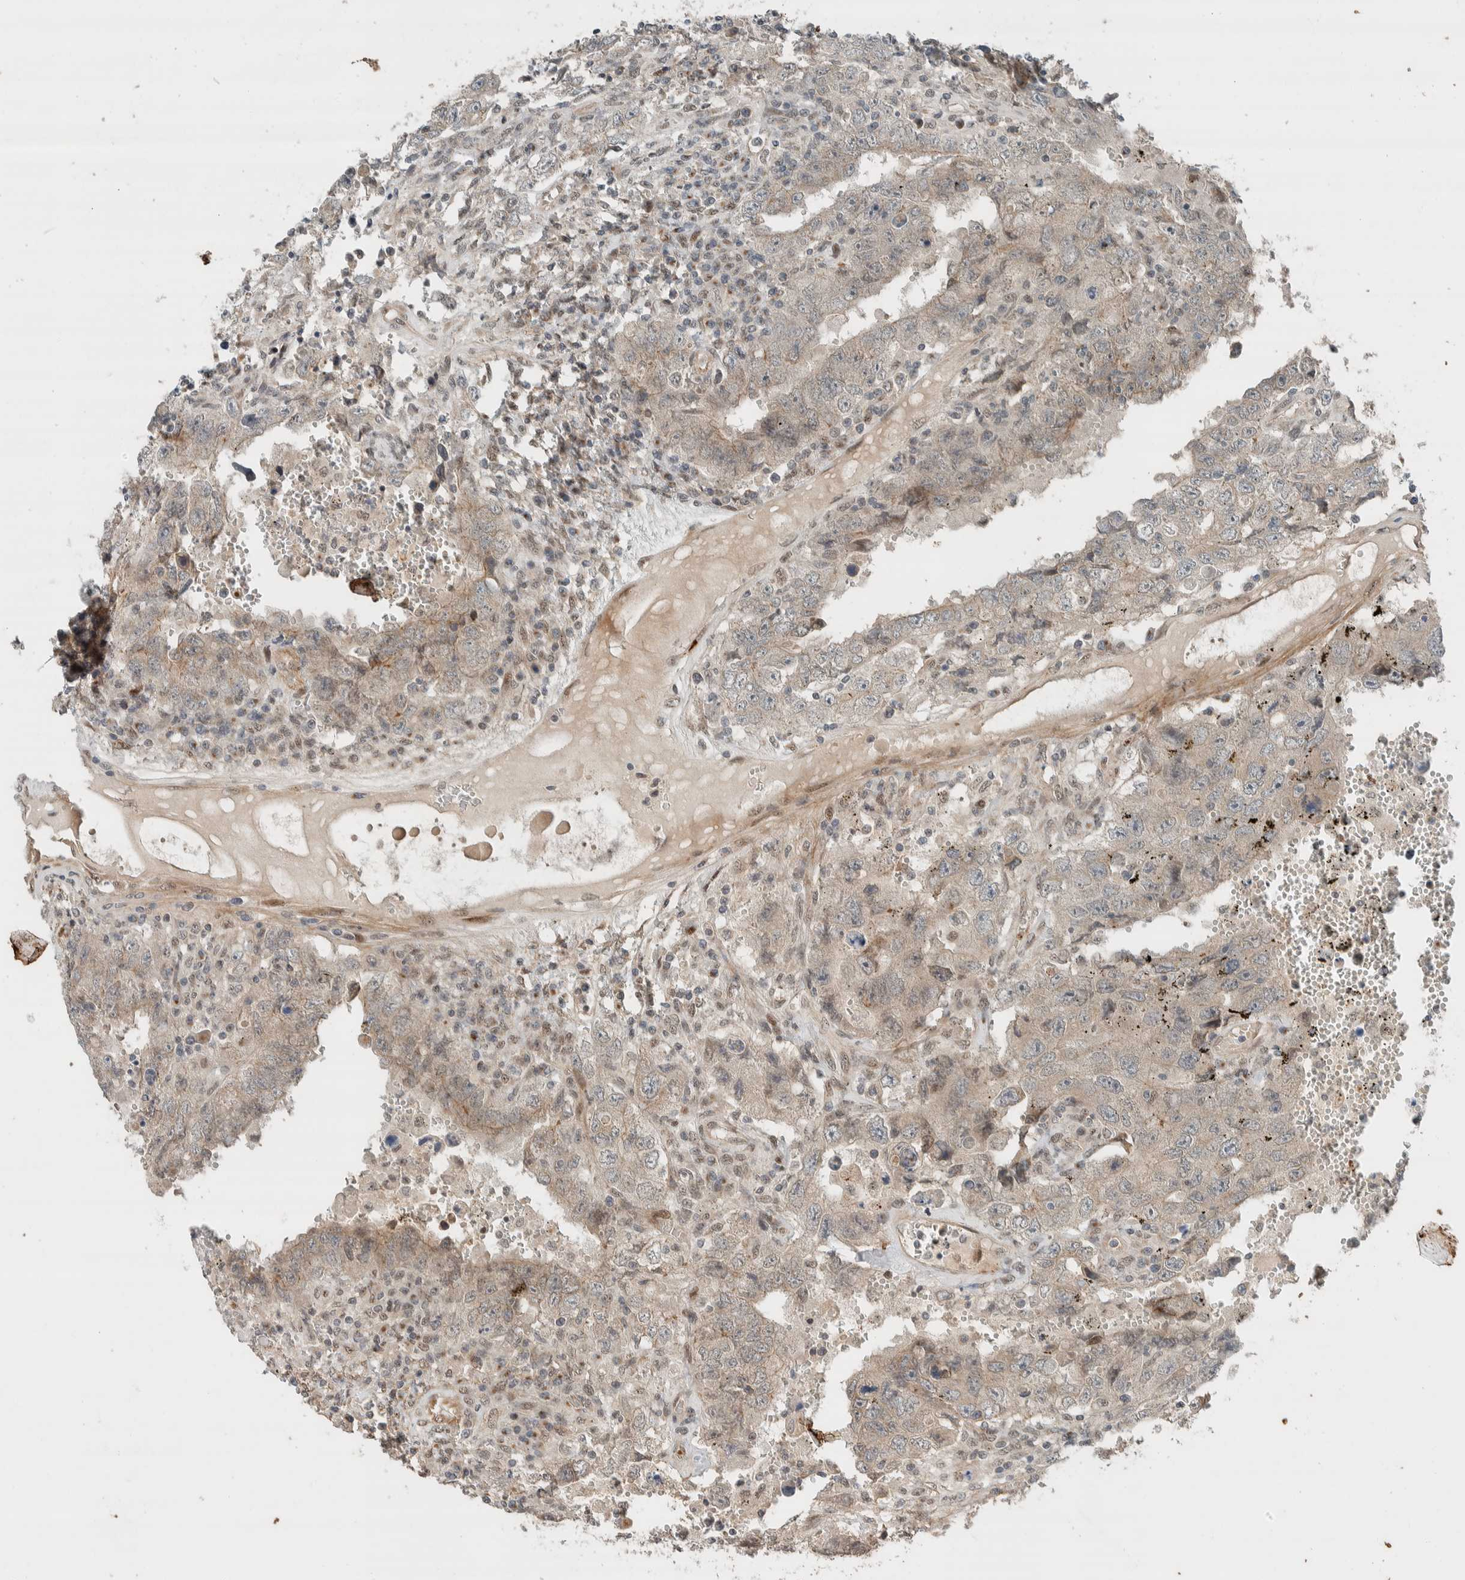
{"staining": {"intensity": "negative", "quantity": "none", "location": "none"}, "tissue": "testis cancer", "cell_type": "Tumor cells", "image_type": "cancer", "snomed": [{"axis": "morphology", "description": "Carcinoma, Embryonal, NOS"}, {"axis": "topography", "description": "Testis"}], "caption": "An image of testis cancer stained for a protein reveals no brown staining in tumor cells.", "gene": "STXBP4", "patient": {"sex": "male", "age": 26}}